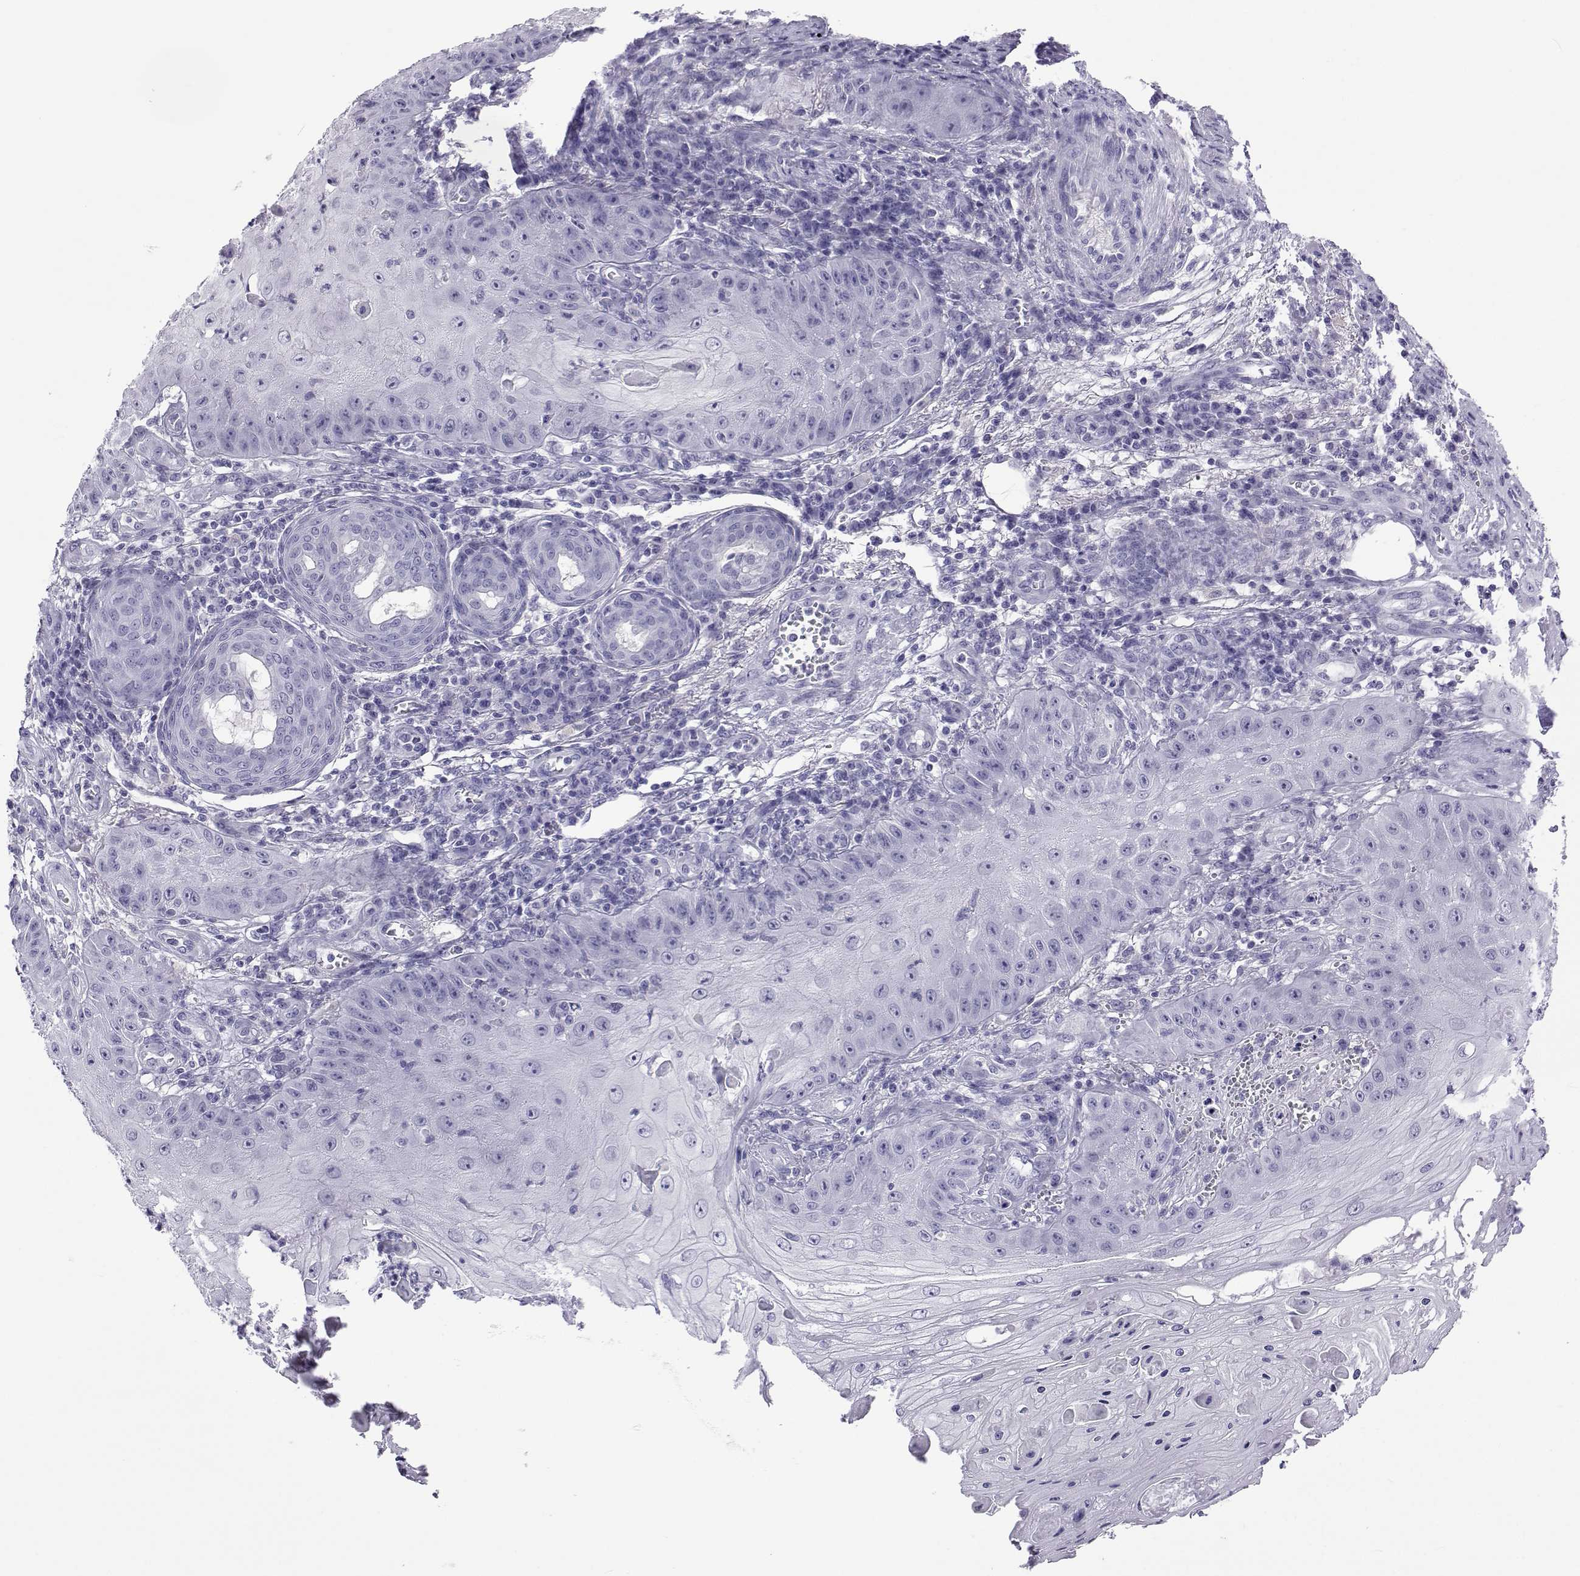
{"staining": {"intensity": "negative", "quantity": "none", "location": "none"}, "tissue": "skin cancer", "cell_type": "Tumor cells", "image_type": "cancer", "snomed": [{"axis": "morphology", "description": "Squamous cell carcinoma, NOS"}, {"axis": "topography", "description": "Skin"}], "caption": "A histopathology image of human skin cancer is negative for staining in tumor cells.", "gene": "ACTL7A", "patient": {"sex": "male", "age": 70}}